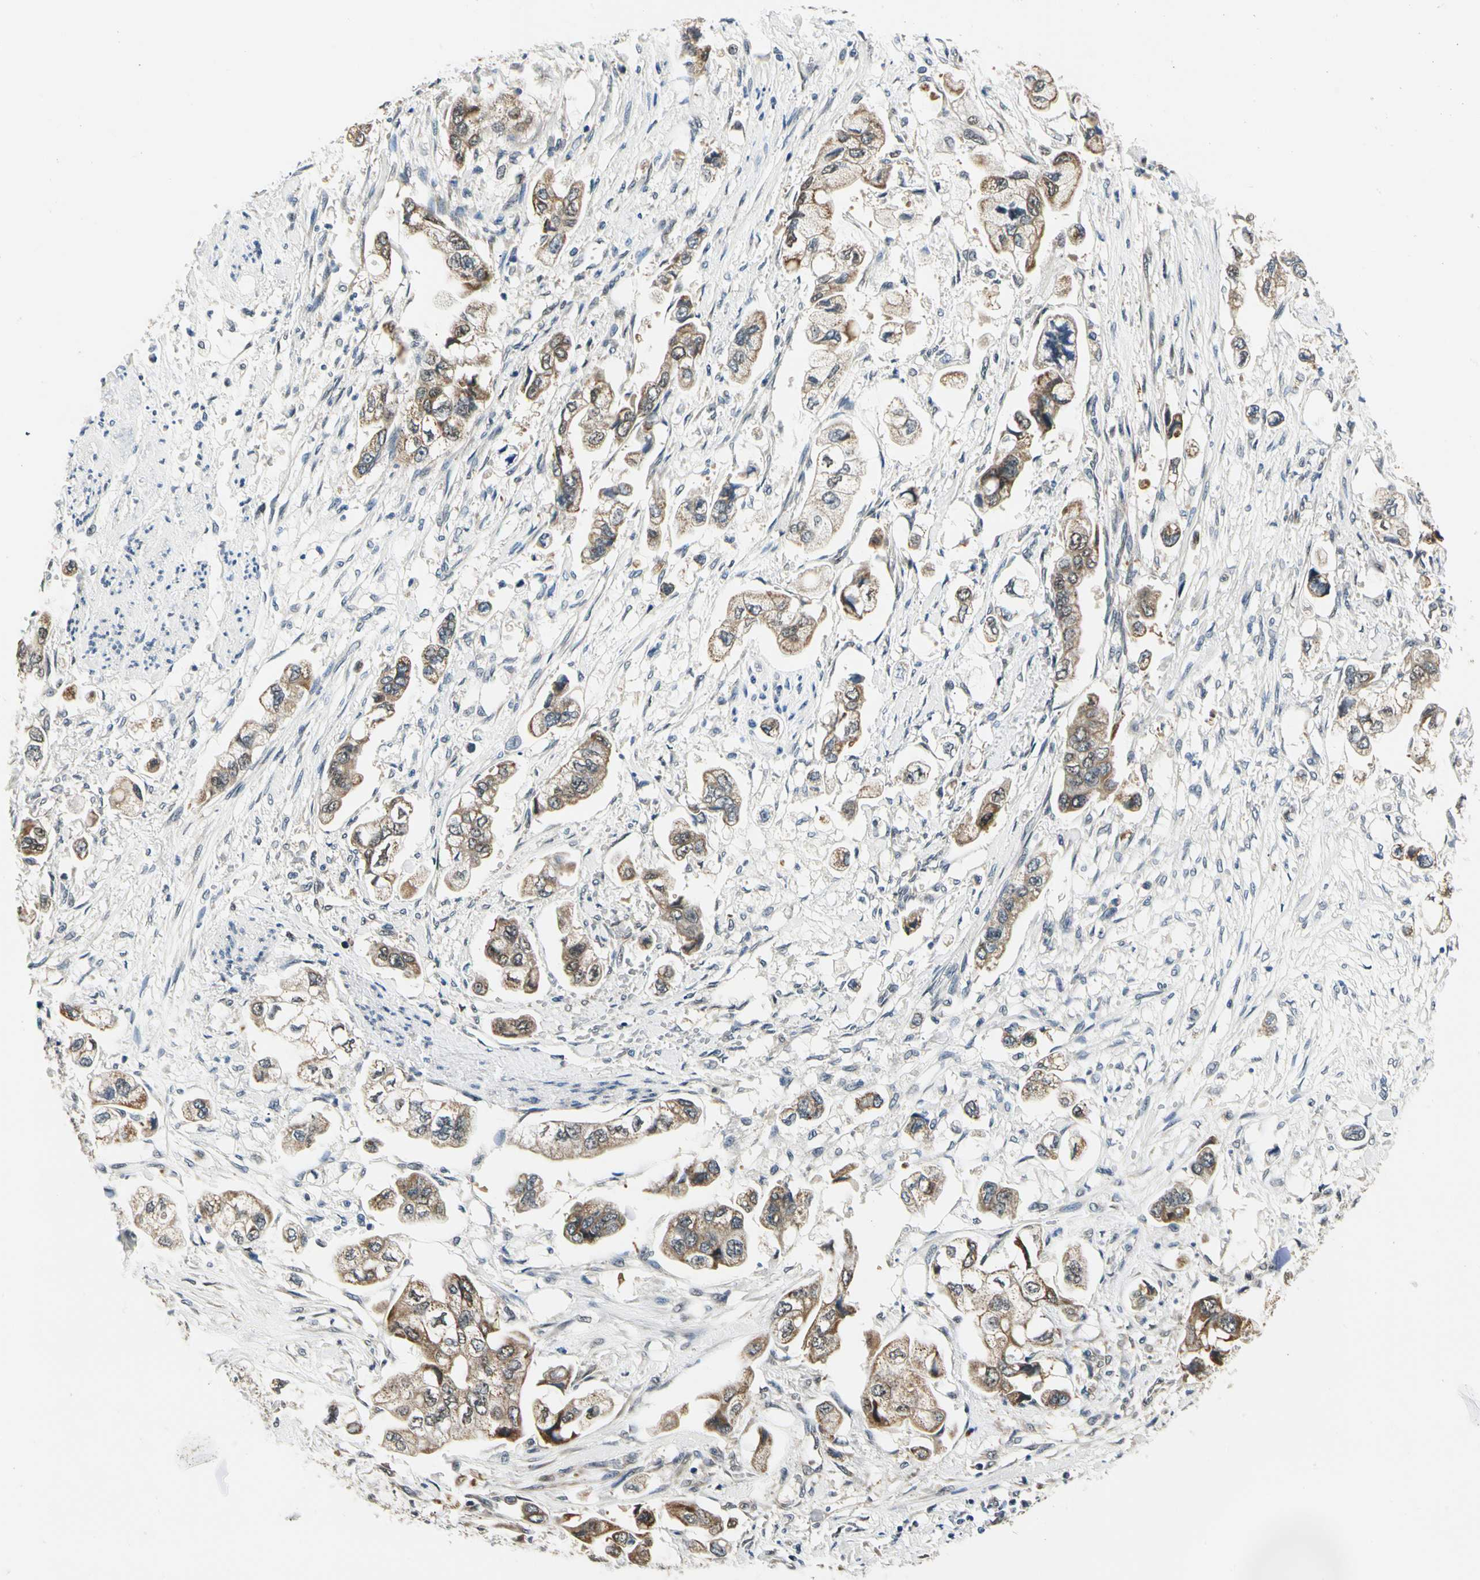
{"staining": {"intensity": "moderate", "quantity": "25%-75%", "location": "cytoplasmic/membranous"}, "tissue": "stomach cancer", "cell_type": "Tumor cells", "image_type": "cancer", "snomed": [{"axis": "morphology", "description": "Adenocarcinoma, NOS"}, {"axis": "topography", "description": "Stomach"}], "caption": "IHC staining of adenocarcinoma (stomach), which demonstrates medium levels of moderate cytoplasmic/membranous expression in about 25%-75% of tumor cells indicating moderate cytoplasmic/membranous protein staining. The staining was performed using DAB (3,3'-diaminobenzidine) (brown) for protein detection and nuclei were counterstained in hematoxylin (blue).", "gene": "PDK2", "patient": {"sex": "male", "age": 62}}